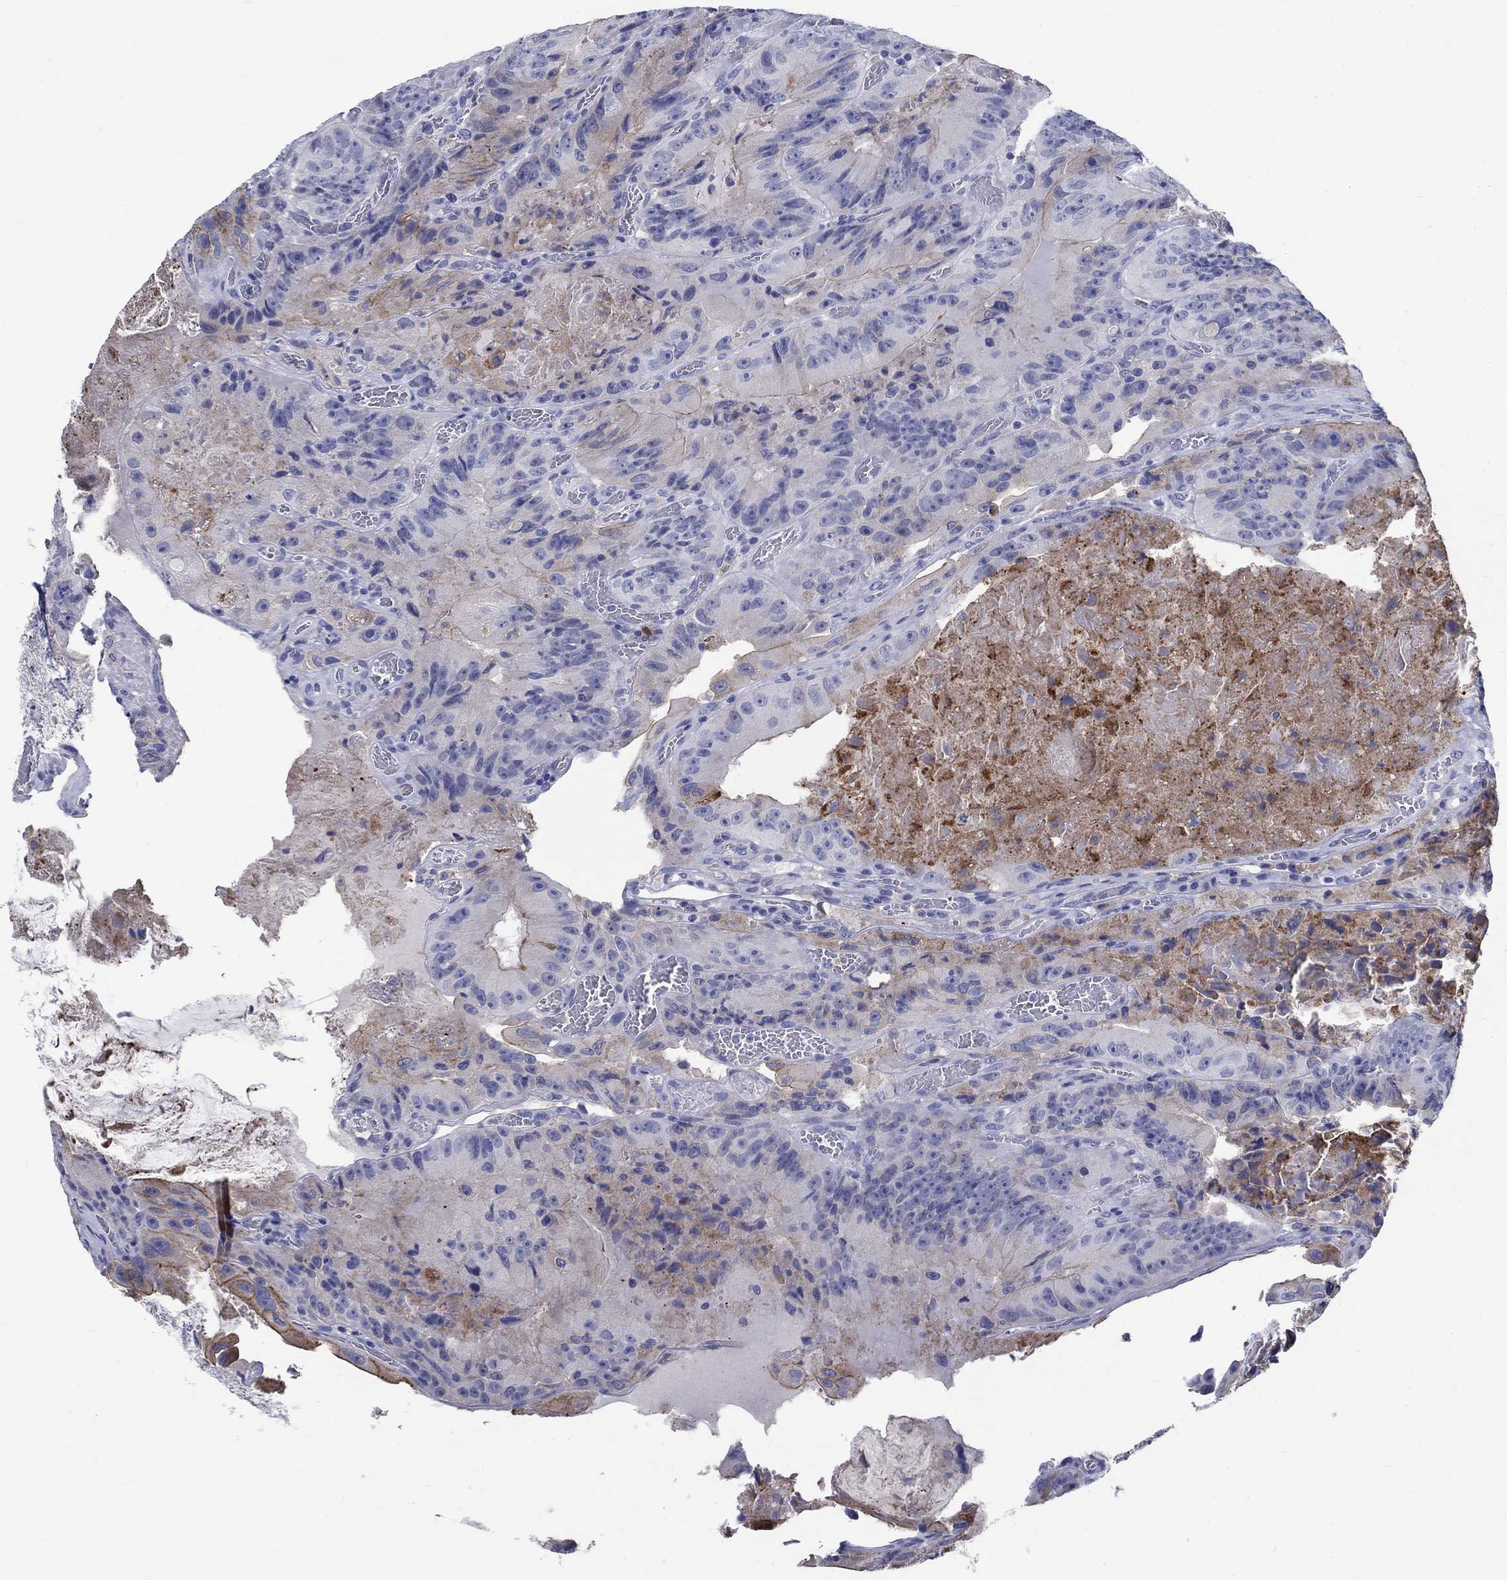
{"staining": {"intensity": "weak", "quantity": "25%-75%", "location": "cytoplasmic/membranous"}, "tissue": "colorectal cancer", "cell_type": "Tumor cells", "image_type": "cancer", "snomed": [{"axis": "morphology", "description": "Adenocarcinoma, NOS"}, {"axis": "topography", "description": "Colon"}], "caption": "Immunohistochemical staining of colorectal cancer (adenocarcinoma) displays low levels of weak cytoplasmic/membranous protein expression in about 25%-75% of tumor cells.", "gene": "SOX2", "patient": {"sex": "female", "age": 86}}